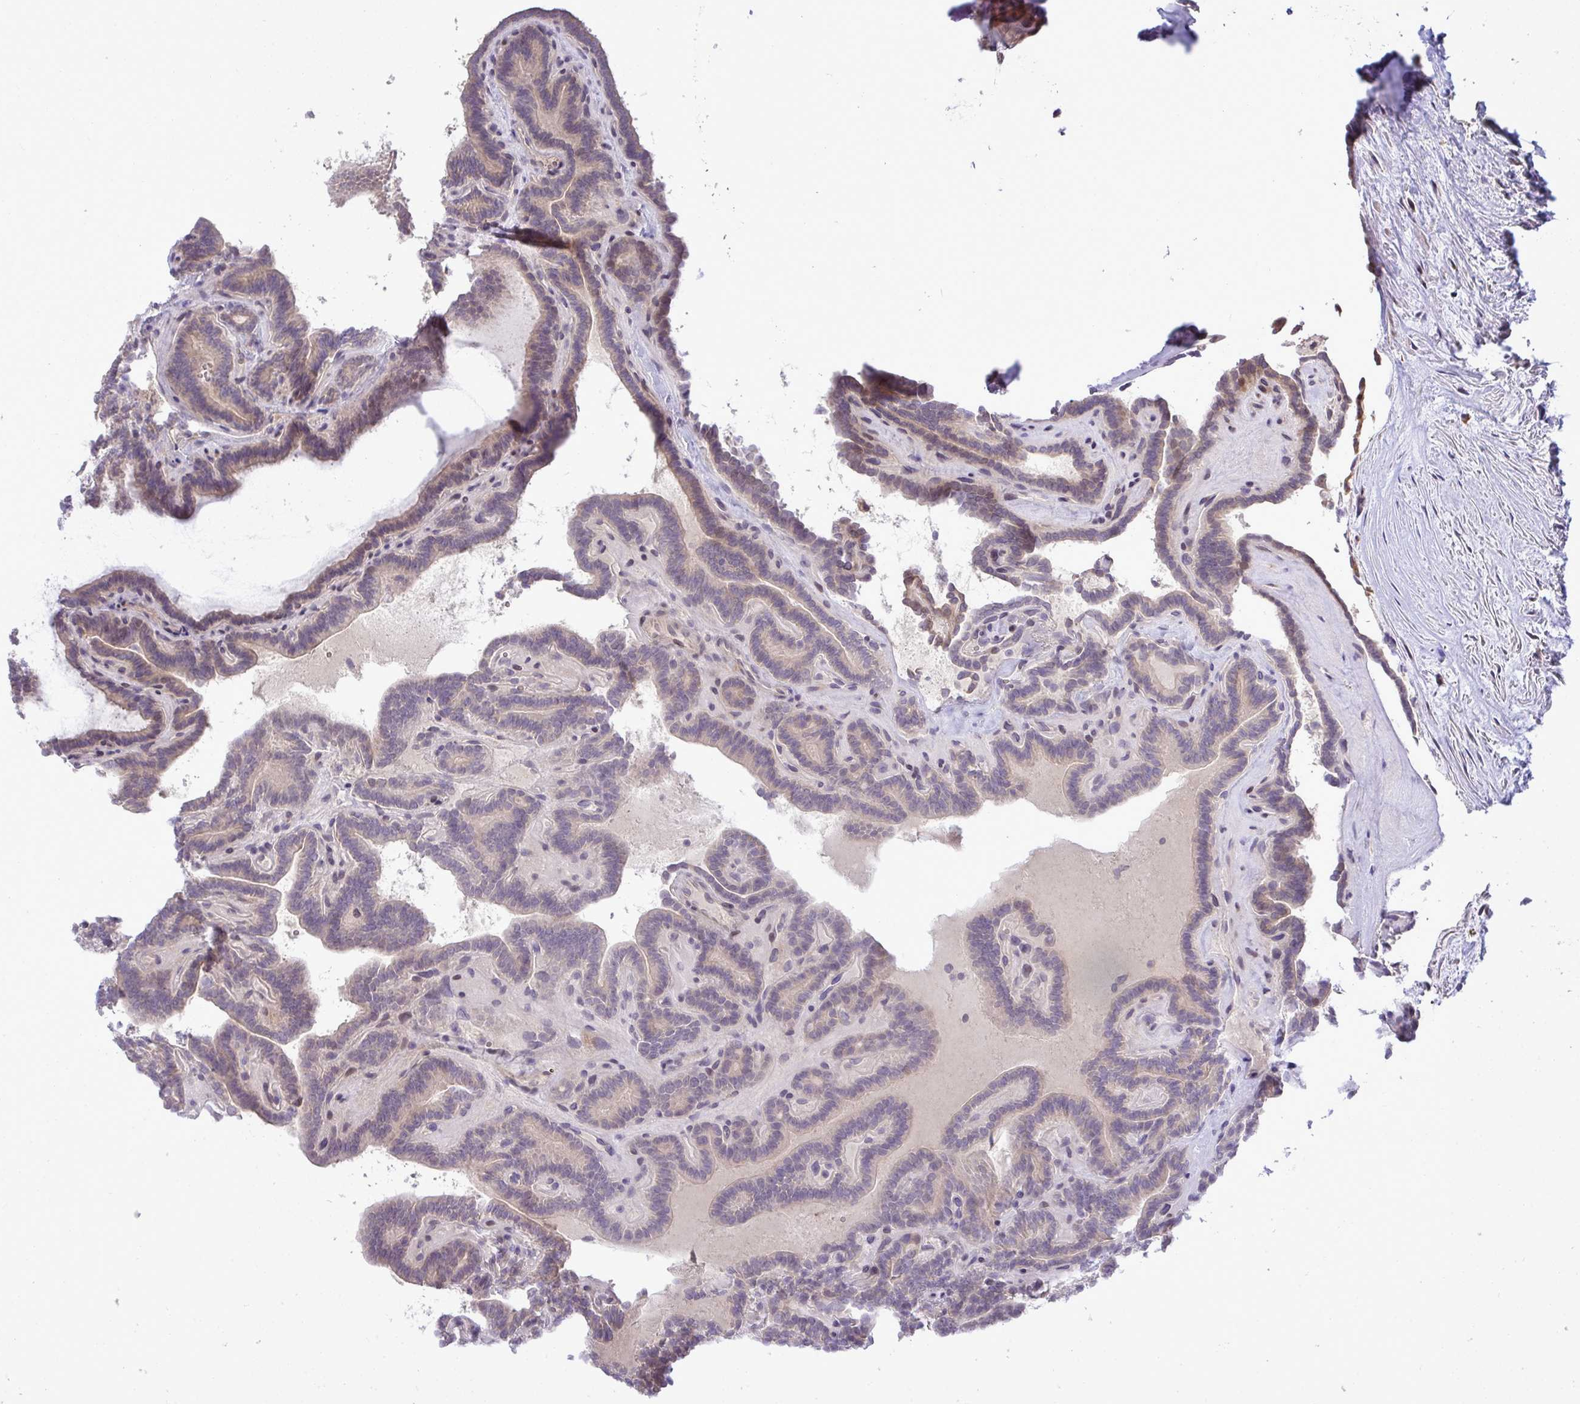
{"staining": {"intensity": "weak", "quantity": "<25%", "location": "cytoplasmic/membranous"}, "tissue": "thyroid cancer", "cell_type": "Tumor cells", "image_type": "cancer", "snomed": [{"axis": "morphology", "description": "Papillary adenocarcinoma, NOS"}, {"axis": "topography", "description": "Thyroid gland"}], "caption": "High magnification brightfield microscopy of papillary adenocarcinoma (thyroid) stained with DAB (brown) and counterstained with hematoxylin (blue): tumor cells show no significant staining.", "gene": "SLC9A6", "patient": {"sex": "female", "age": 21}}